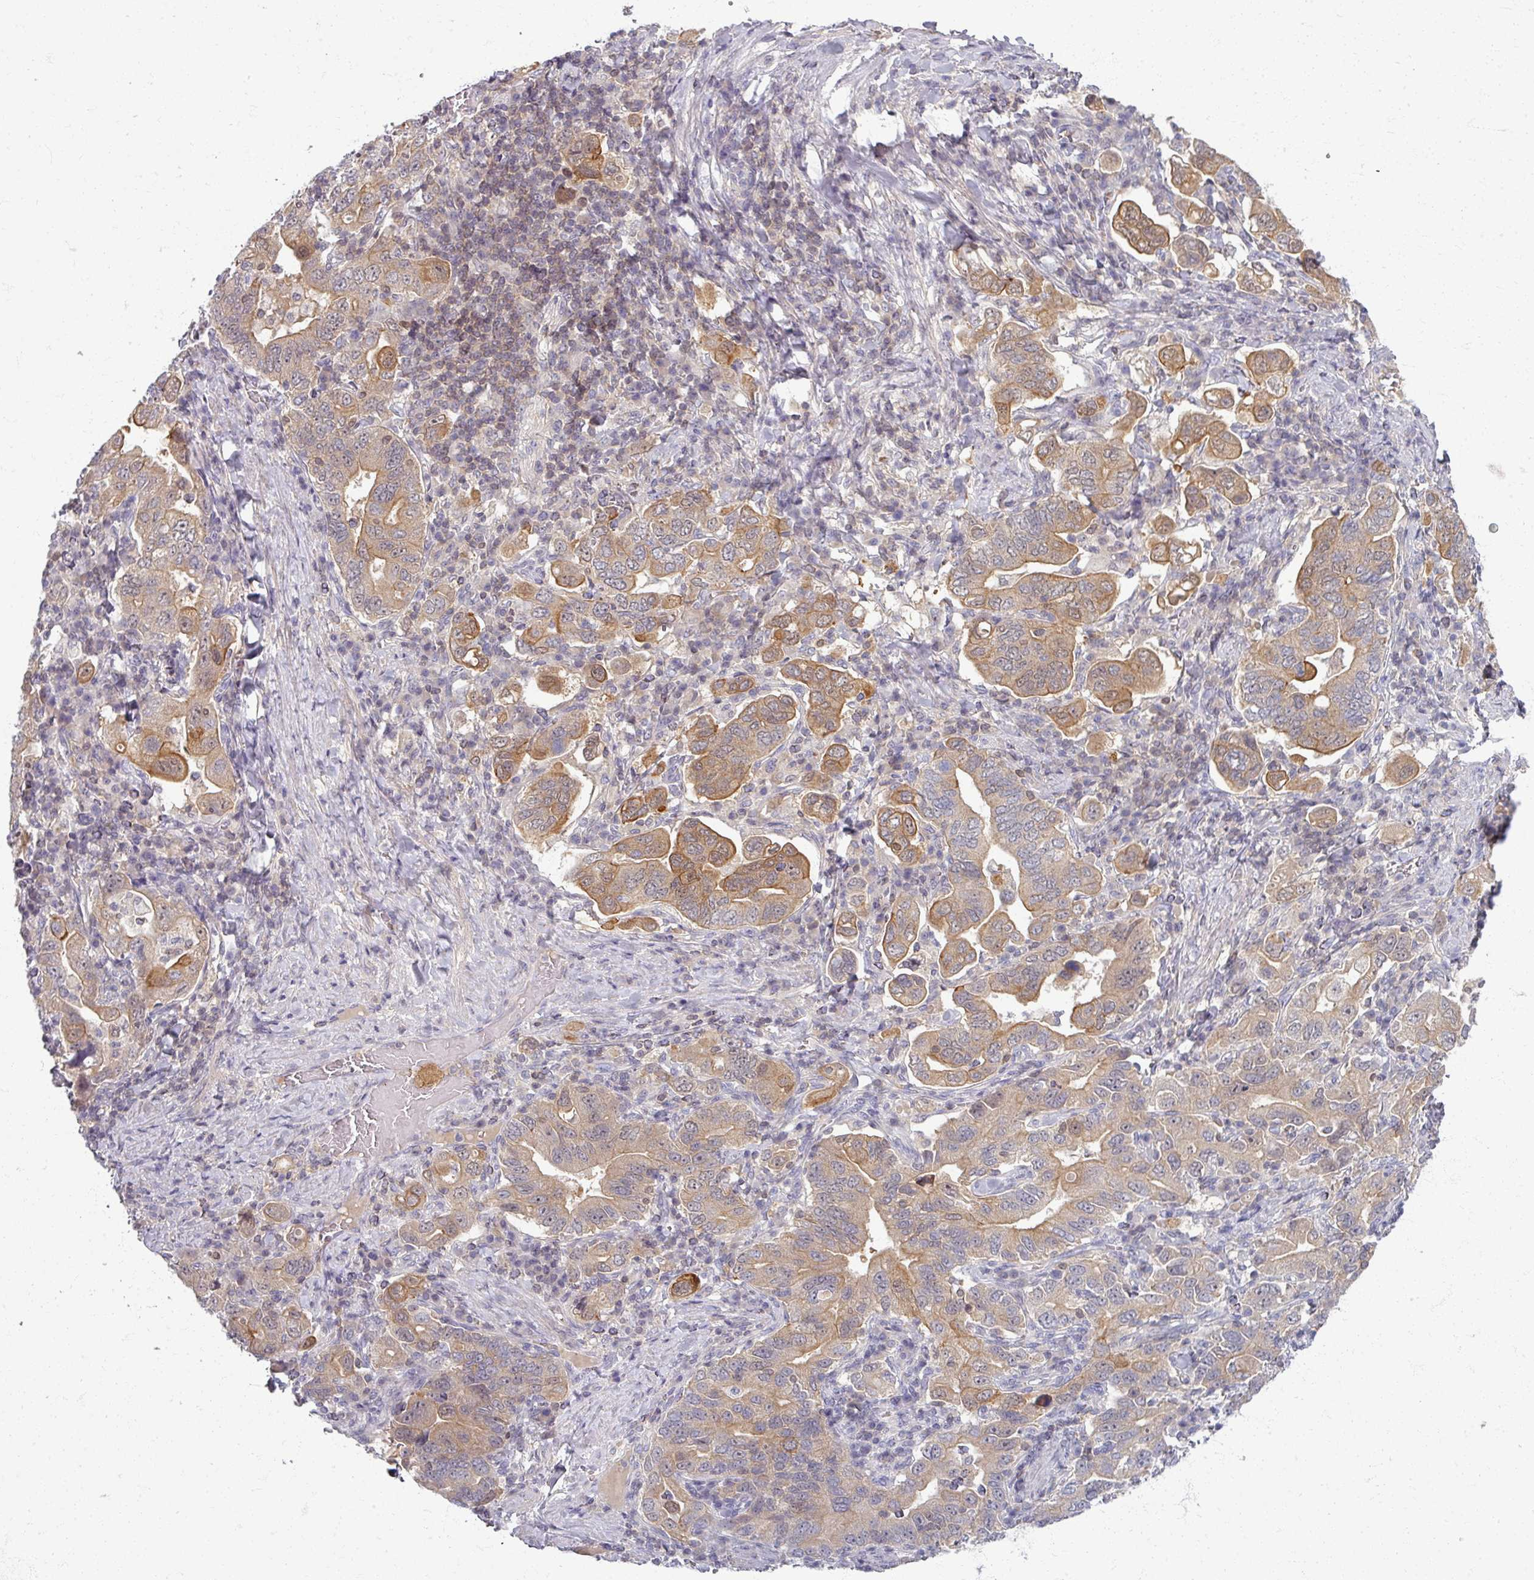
{"staining": {"intensity": "moderate", "quantity": "25%-75%", "location": "cytoplasmic/membranous"}, "tissue": "stomach cancer", "cell_type": "Tumor cells", "image_type": "cancer", "snomed": [{"axis": "morphology", "description": "Adenocarcinoma, NOS"}, {"axis": "topography", "description": "Stomach, upper"}, {"axis": "topography", "description": "Stomach"}], "caption": "This is a micrograph of immunohistochemistry staining of adenocarcinoma (stomach), which shows moderate expression in the cytoplasmic/membranous of tumor cells.", "gene": "TTLL7", "patient": {"sex": "male", "age": 62}}